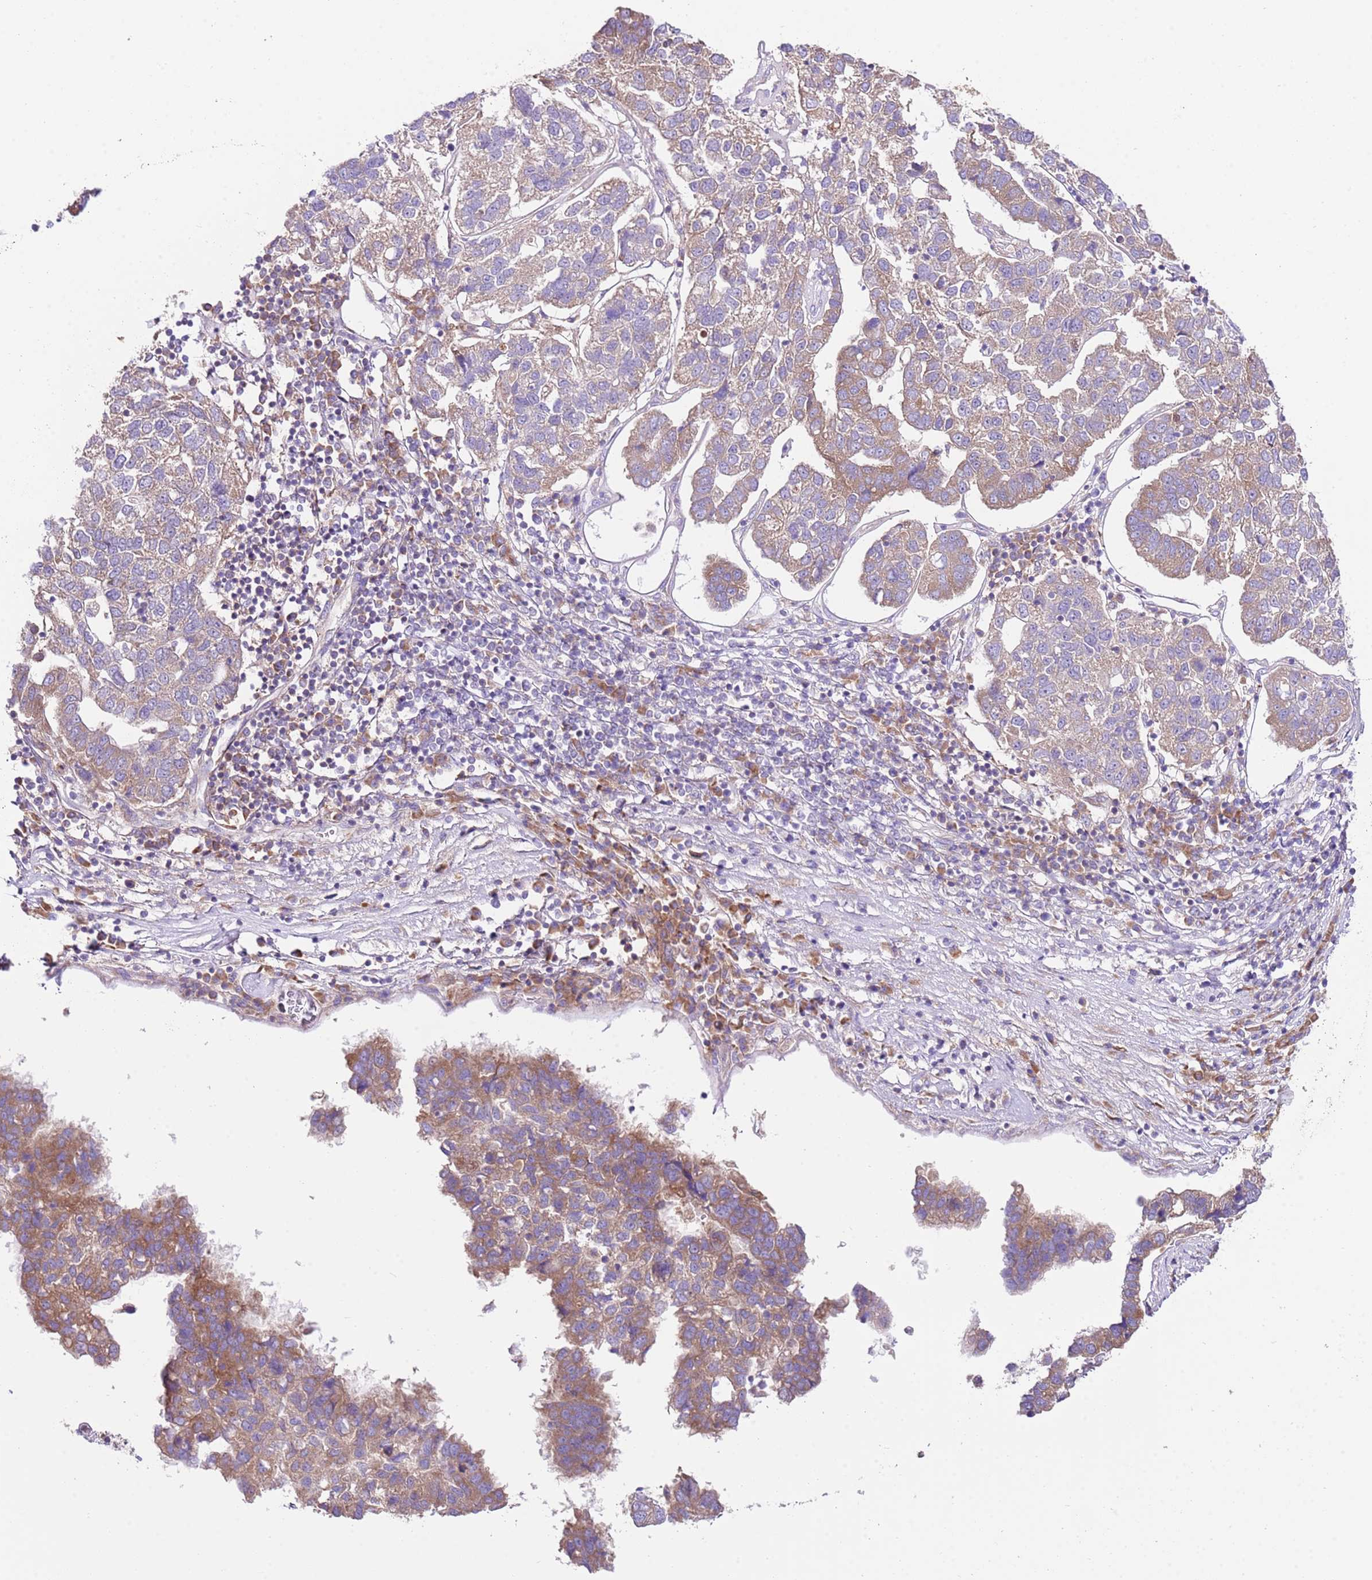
{"staining": {"intensity": "moderate", "quantity": ">75%", "location": "cytoplasmic/membranous"}, "tissue": "pancreatic cancer", "cell_type": "Tumor cells", "image_type": "cancer", "snomed": [{"axis": "morphology", "description": "Adenocarcinoma, NOS"}, {"axis": "topography", "description": "Pancreas"}], "caption": "Immunohistochemistry (IHC) (DAB) staining of pancreatic adenocarcinoma exhibits moderate cytoplasmic/membranous protein staining in about >75% of tumor cells.", "gene": "RPS10", "patient": {"sex": "female", "age": 61}}